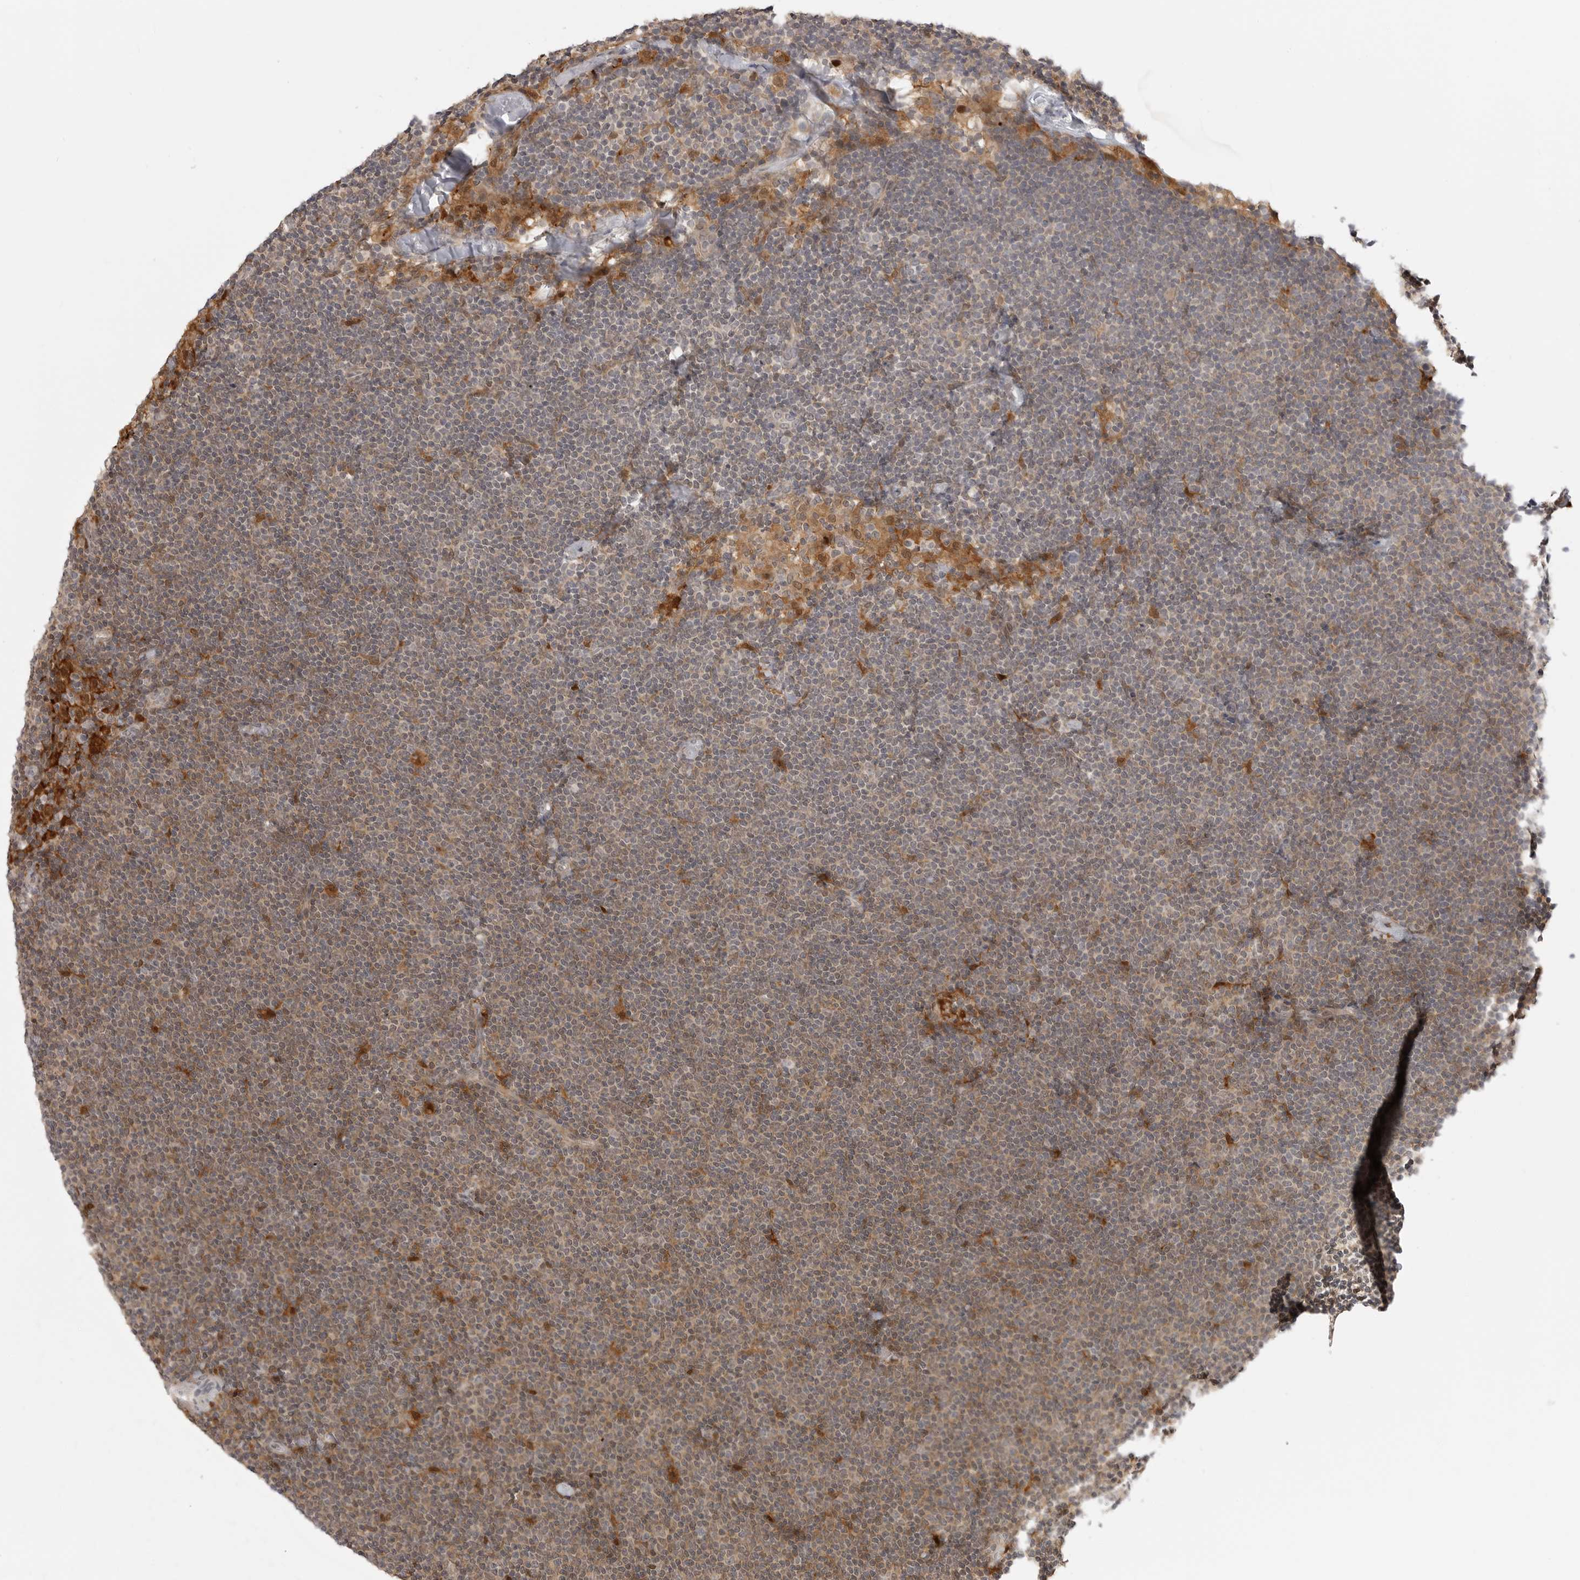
{"staining": {"intensity": "weak", "quantity": "25%-75%", "location": "cytoplasmic/membranous,nuclear"}, "tissue": "lymphoma", "cell_type": "Tumor cells", "image_type": "cancer", "snomed": [{"axis": "morphology", "description": "Malignant lymphoma, non-Hodgkin's type, Low grade"}, {"axis": "topography", "description": "Lymph node"}], "caption": "This is an image of IHC staining of lymphoma, which shows weak expression in the cytoplasmic/membranous and nuclear of tumor cells.", "gene": "CTIF", "patient": {"sex": "female", "age": 53}}